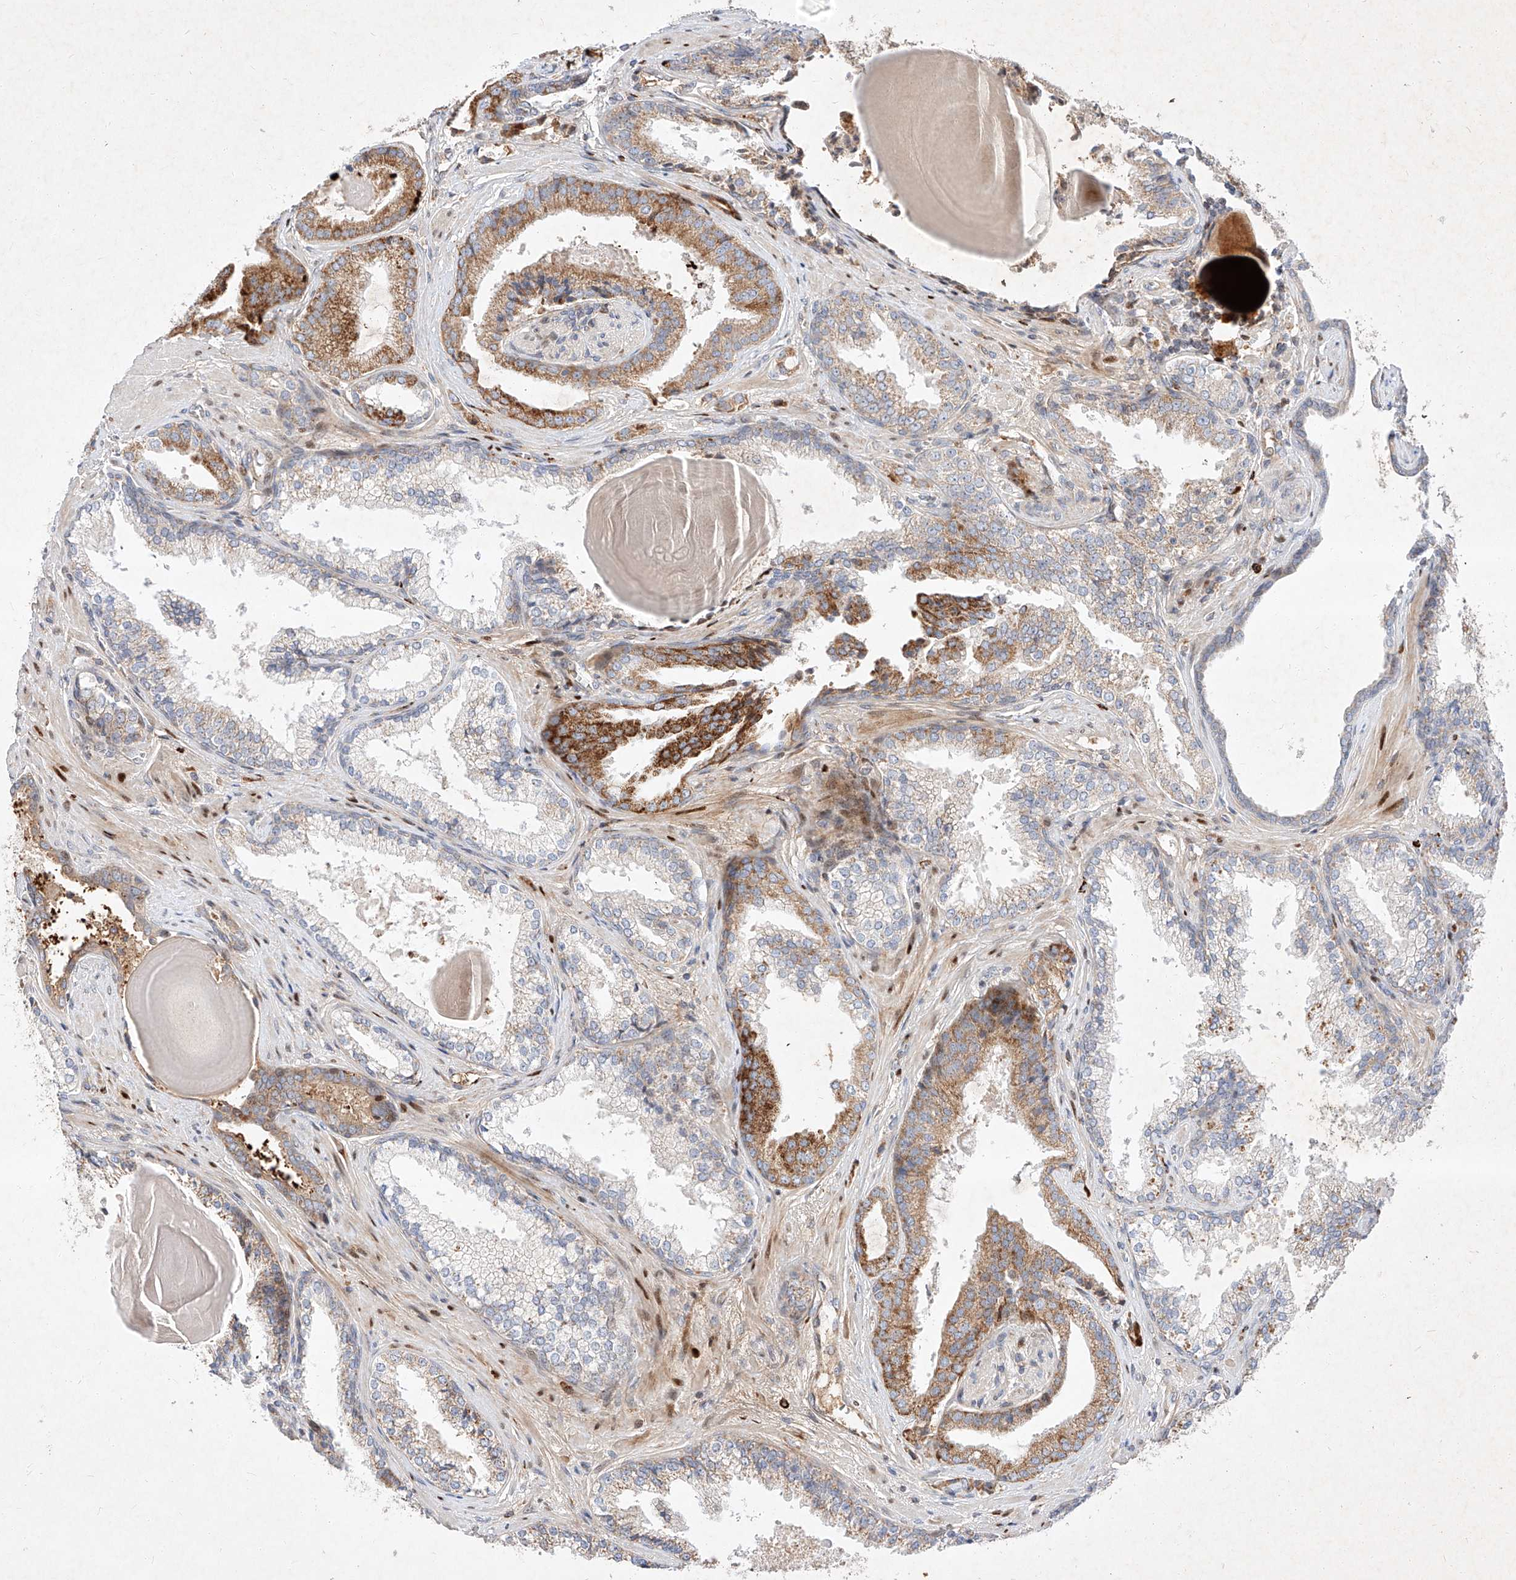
{"staining": {"intensity": "moderate", "quantity": "25%-75%", "location": "cytoplasmic/membranous"}, "tissue": "prostate cancer", "cell_type": "Tumor cells", "image_type": "cancer", "snomed": [{"axis": "morphology", "description": "Adenocarcinoma, High grade"}, {"axis": "topography", "description": "Prostate"}], "caption": "Immunohistochemical staining of prostate cancer shows moderate cytoplasmic/membranous protein staining in about 25%-75% of tumor cells. (Brightfield microscopy of DAB IHC at high magnification).", "gene": "OSGEPL1", "patient": {"sex": "male", "age": 73}}